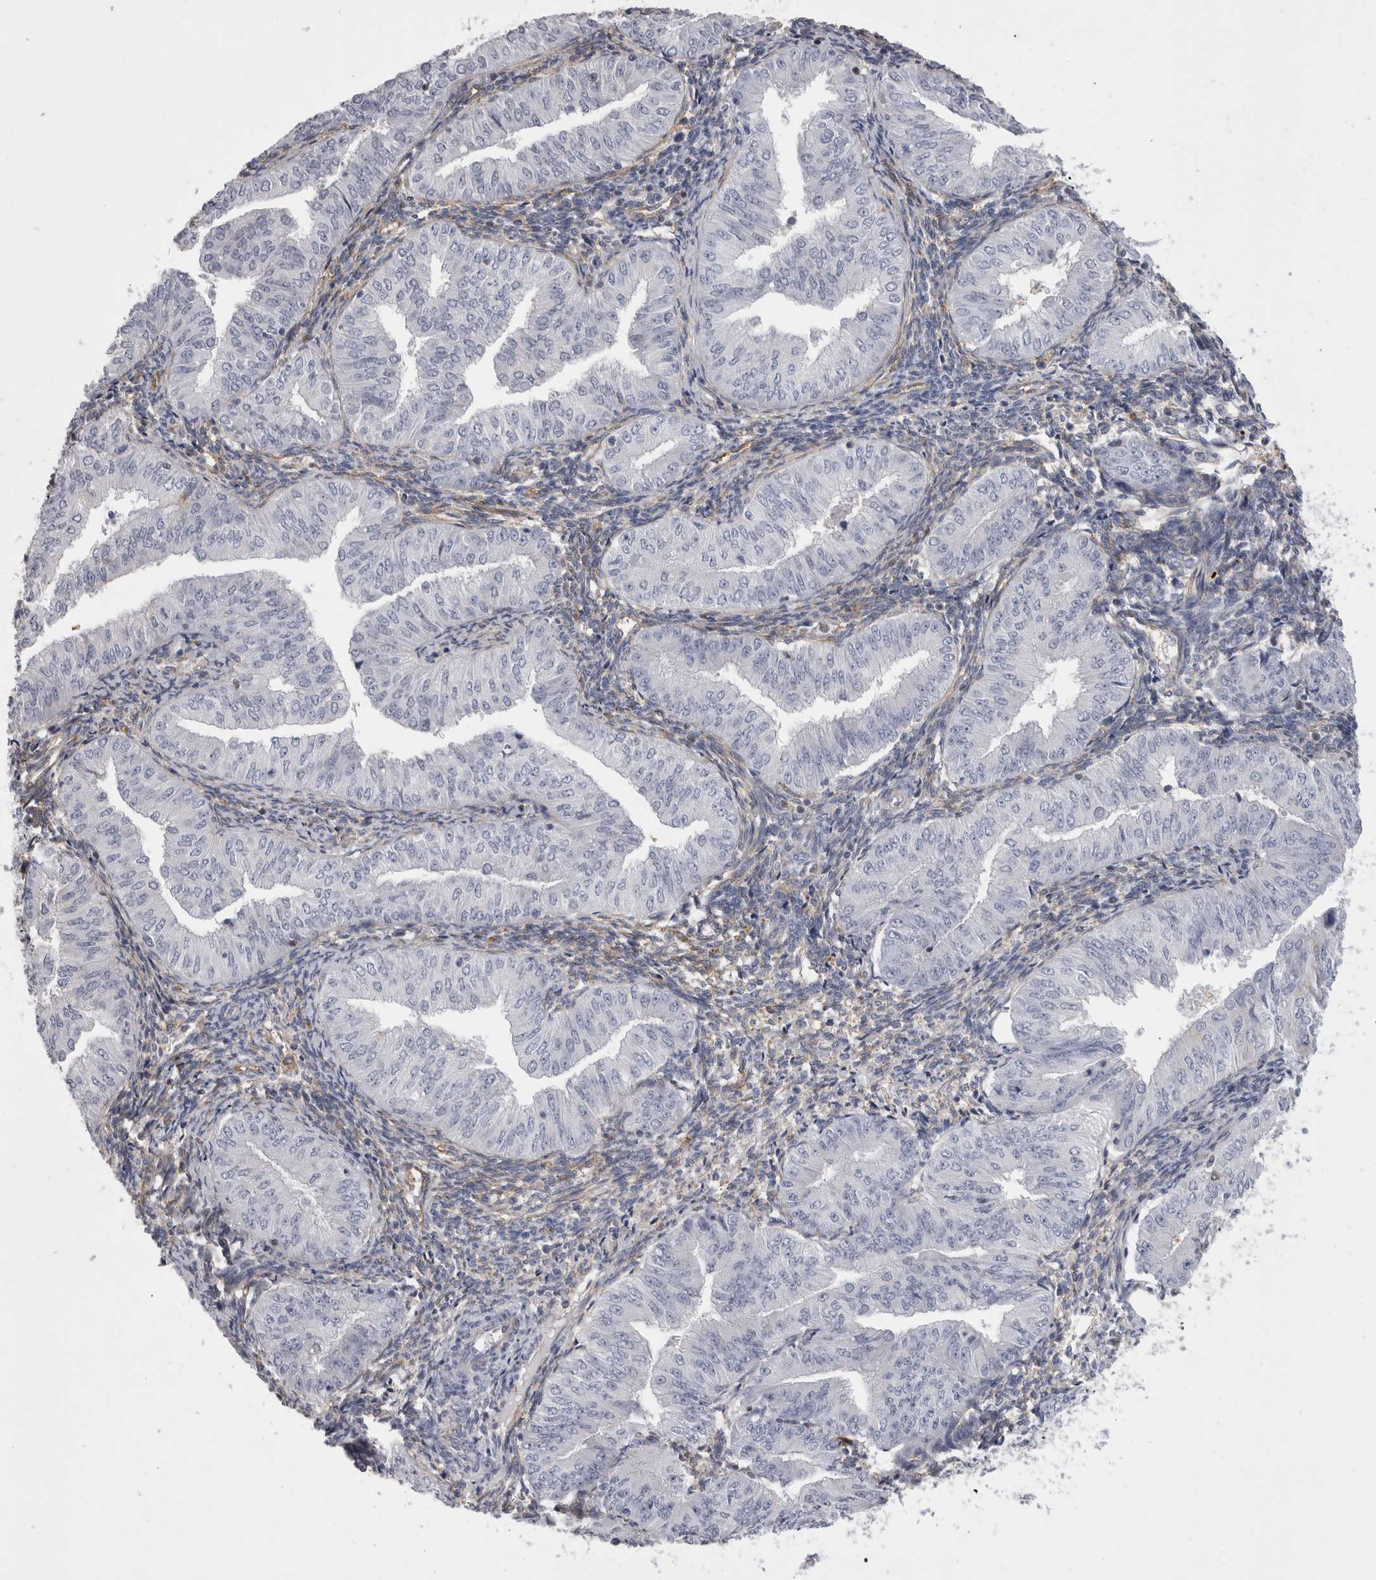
{"staining": {"intensity": "negative", "quantity": "none", "location": "none"}, "tissue": "endometrial cancer", "cell_type": "Tumor cells", "image_type": "cancer", "snomed": [{"axis": "morphology", "description": "Normal tissue, NOS"}, {"axis": "morphology", "description": "Adenocarcinoma, NOS"}, {"axis": "topography", "description": "Endometrium"}], "caption": "High power microscopy photomicrograph of an immunohistochemistry (IHC) micrograph of endometrial adenocarcinoma, revealing no significant positivity in tumor cells.", "gene": "ATXN3", "patient": {"sex": "female", "age": 53}}